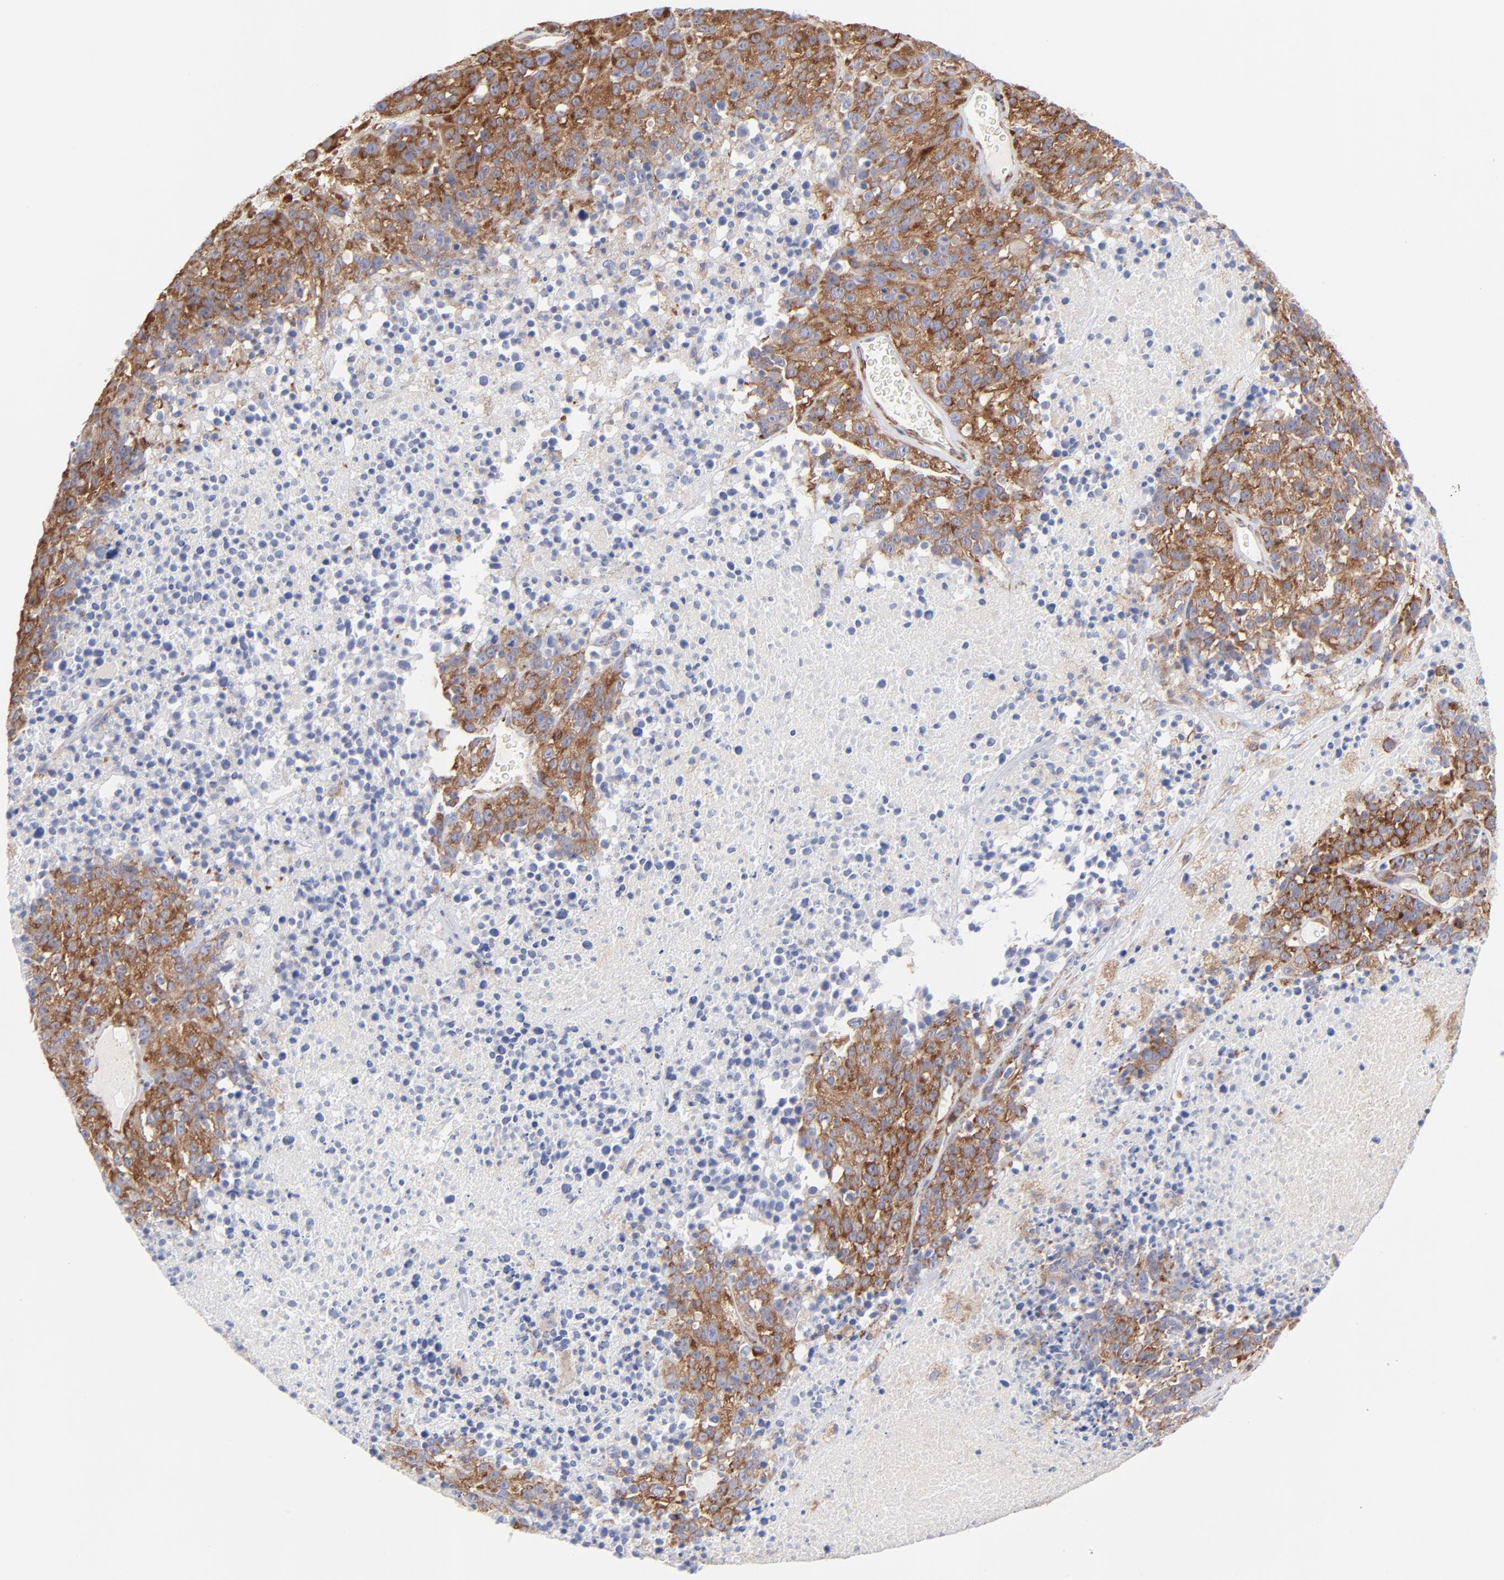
{"staining": {"intensity": "strong", "quantity": ">75%", "location": "cytoplasmic/membranous"}, "tissue": "melanoma", "cell_type": "Tumor cells", "image_type": "cancer", "snomed": [{"axis": "morphology", "description": "Malignant melanoma, Metastatic site"}, {"axis": "topography", "description": "Cerebral cortex"}], "caption": "Immunohistochemistry (DAB) staining of malignant melanoma (metastatic site) displays strong cytoplasmic/membranous protein expression in about >75% of tumor cells.", "gene": "EIF2AK2", "patient": {"sex": "female", "age": 52}}